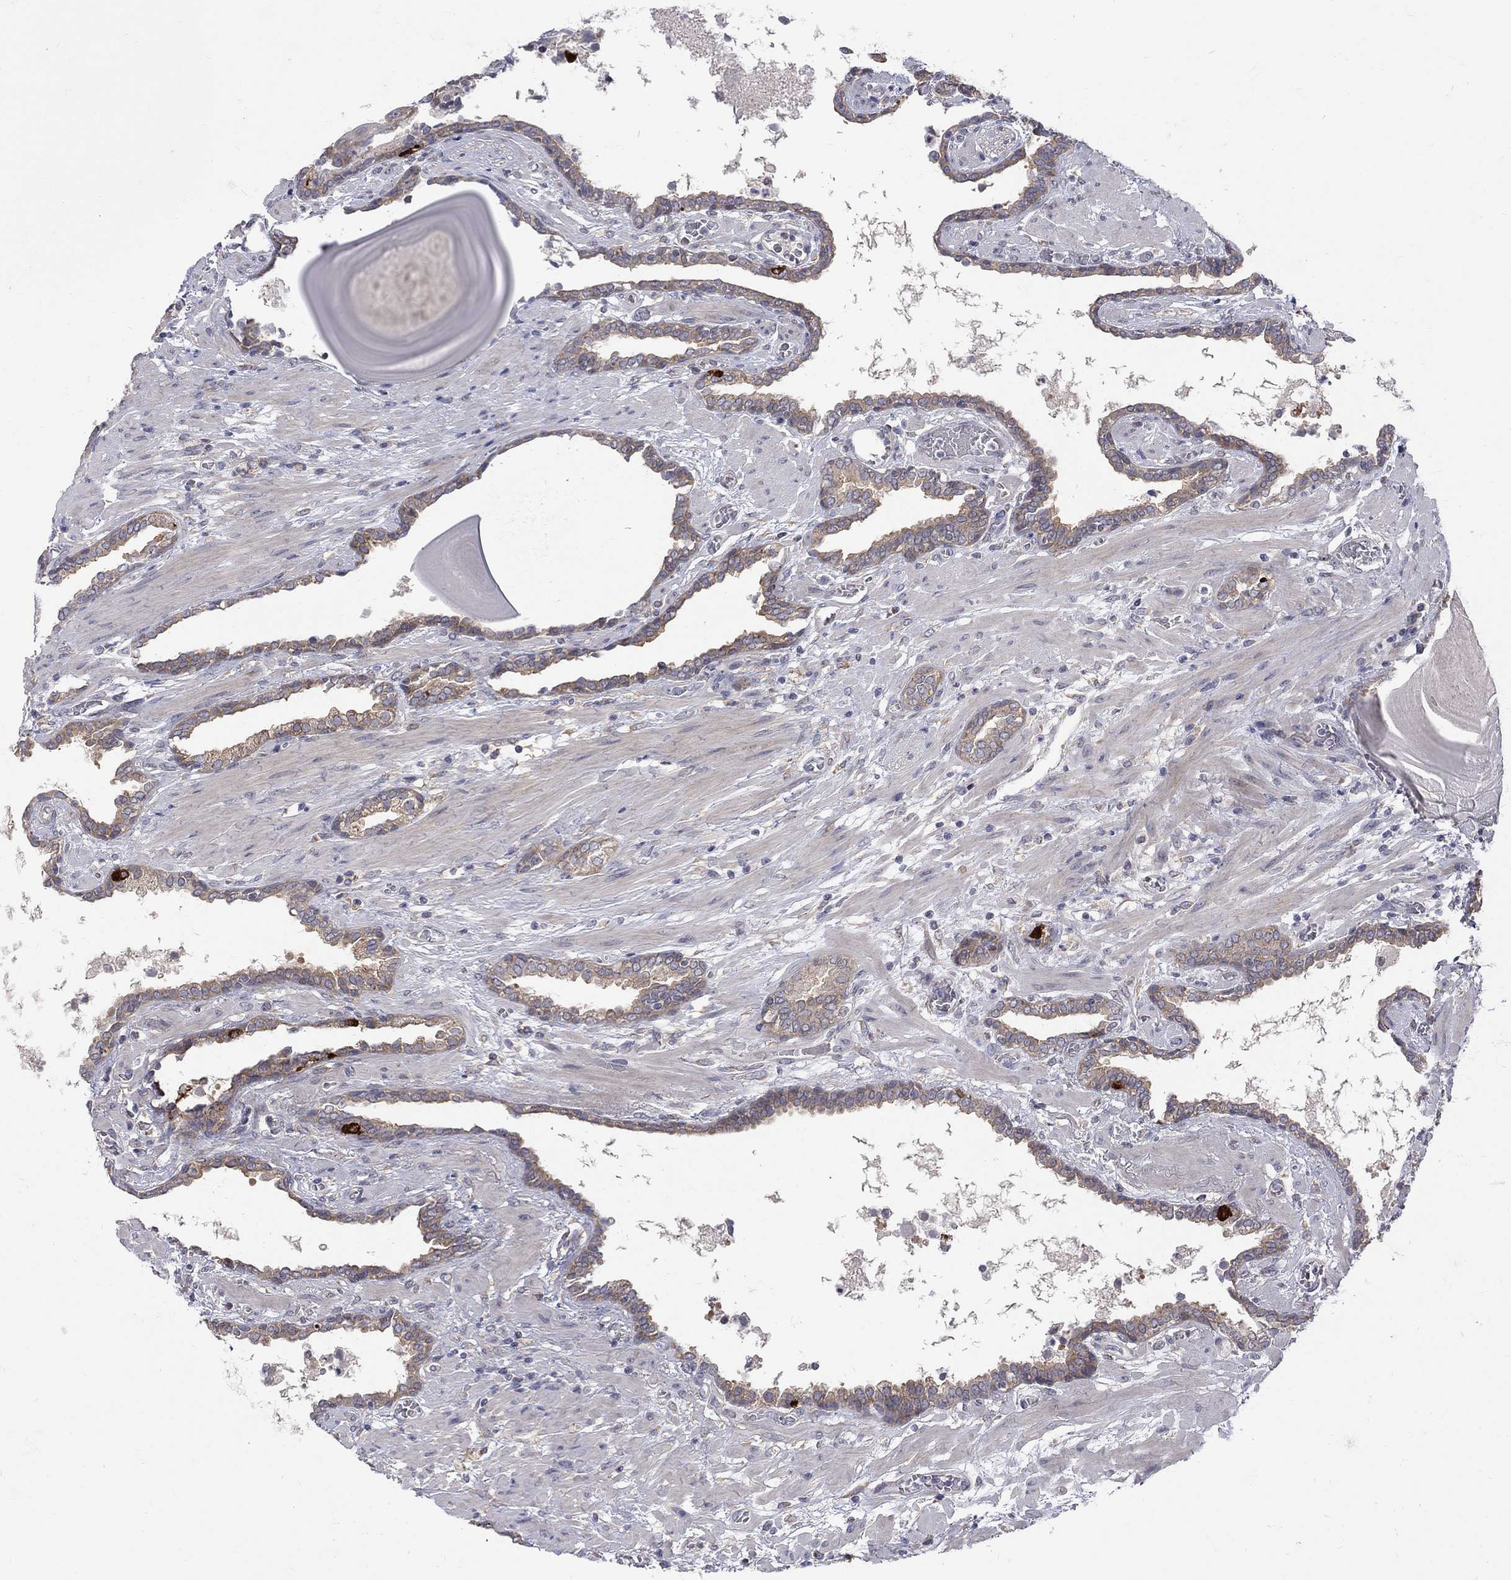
{"staining": {"intensity": "moderate", "quantity": "25%-75%", "location": "cytoplasmic/membranous"}, "tissue": "prostate cancer", "cell_type": "Tumor cells", "image_type": "cancer", "snomed": [{"axis": "morphology", "description": "Adenocarcinoma, Low grade"}, {"axis": "topography", "description": "Prostate"}], "caption": "The photomicrograph exhibits staining of prostate cancer, revealing moderate cytoplasmic/membranous protein expression (brown color) within tumor cells.", "gene": "SH2B1", "patient": {"sex": "male", "age": 69}}